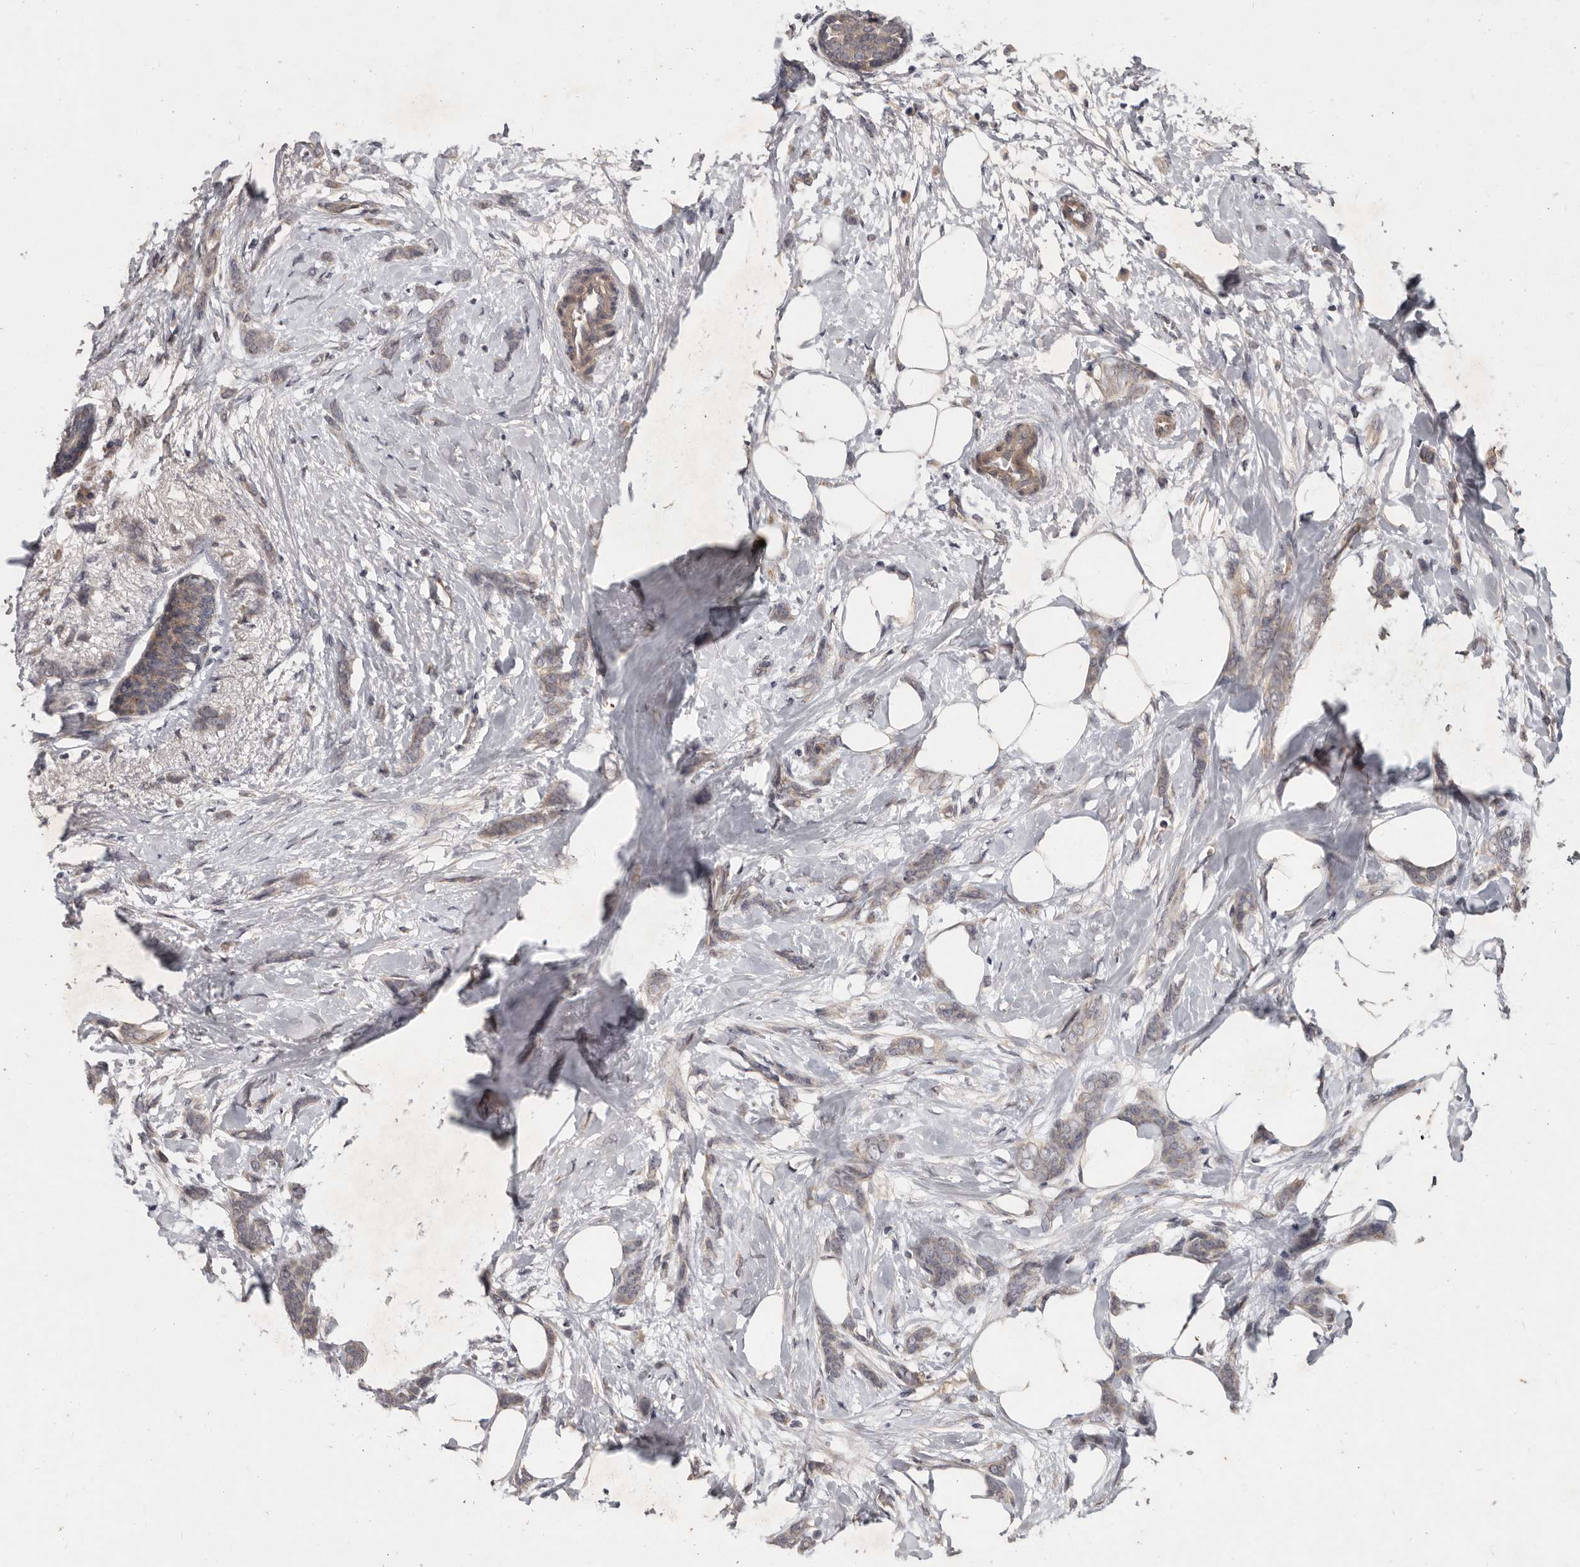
{"staining": {"intensity": "weak", "quantity": "25%-75%", "location": "cytoplasmic/membranous"}, "tissue": "breast cancer", "cell_type": "Tumor cells", "image_type": "cancer", "snomed": [{"axis": "morphology", "description": "Lobular carcinoma, in situ"}, {"axis": "morphology", "description": "Lobular carcinoma"}, {"axis": "topography", "description": "Breast"}], "caption": "An image showing weak cytoplasmic/membranous staining in approximately 25%-75% of tumor cells in breast cancer (lobular carcinoma in situ), as visualized by brown immunohistochemical staining.", "gene": "DNAJC28", "patient": {"sex": "female", "age": 41}}